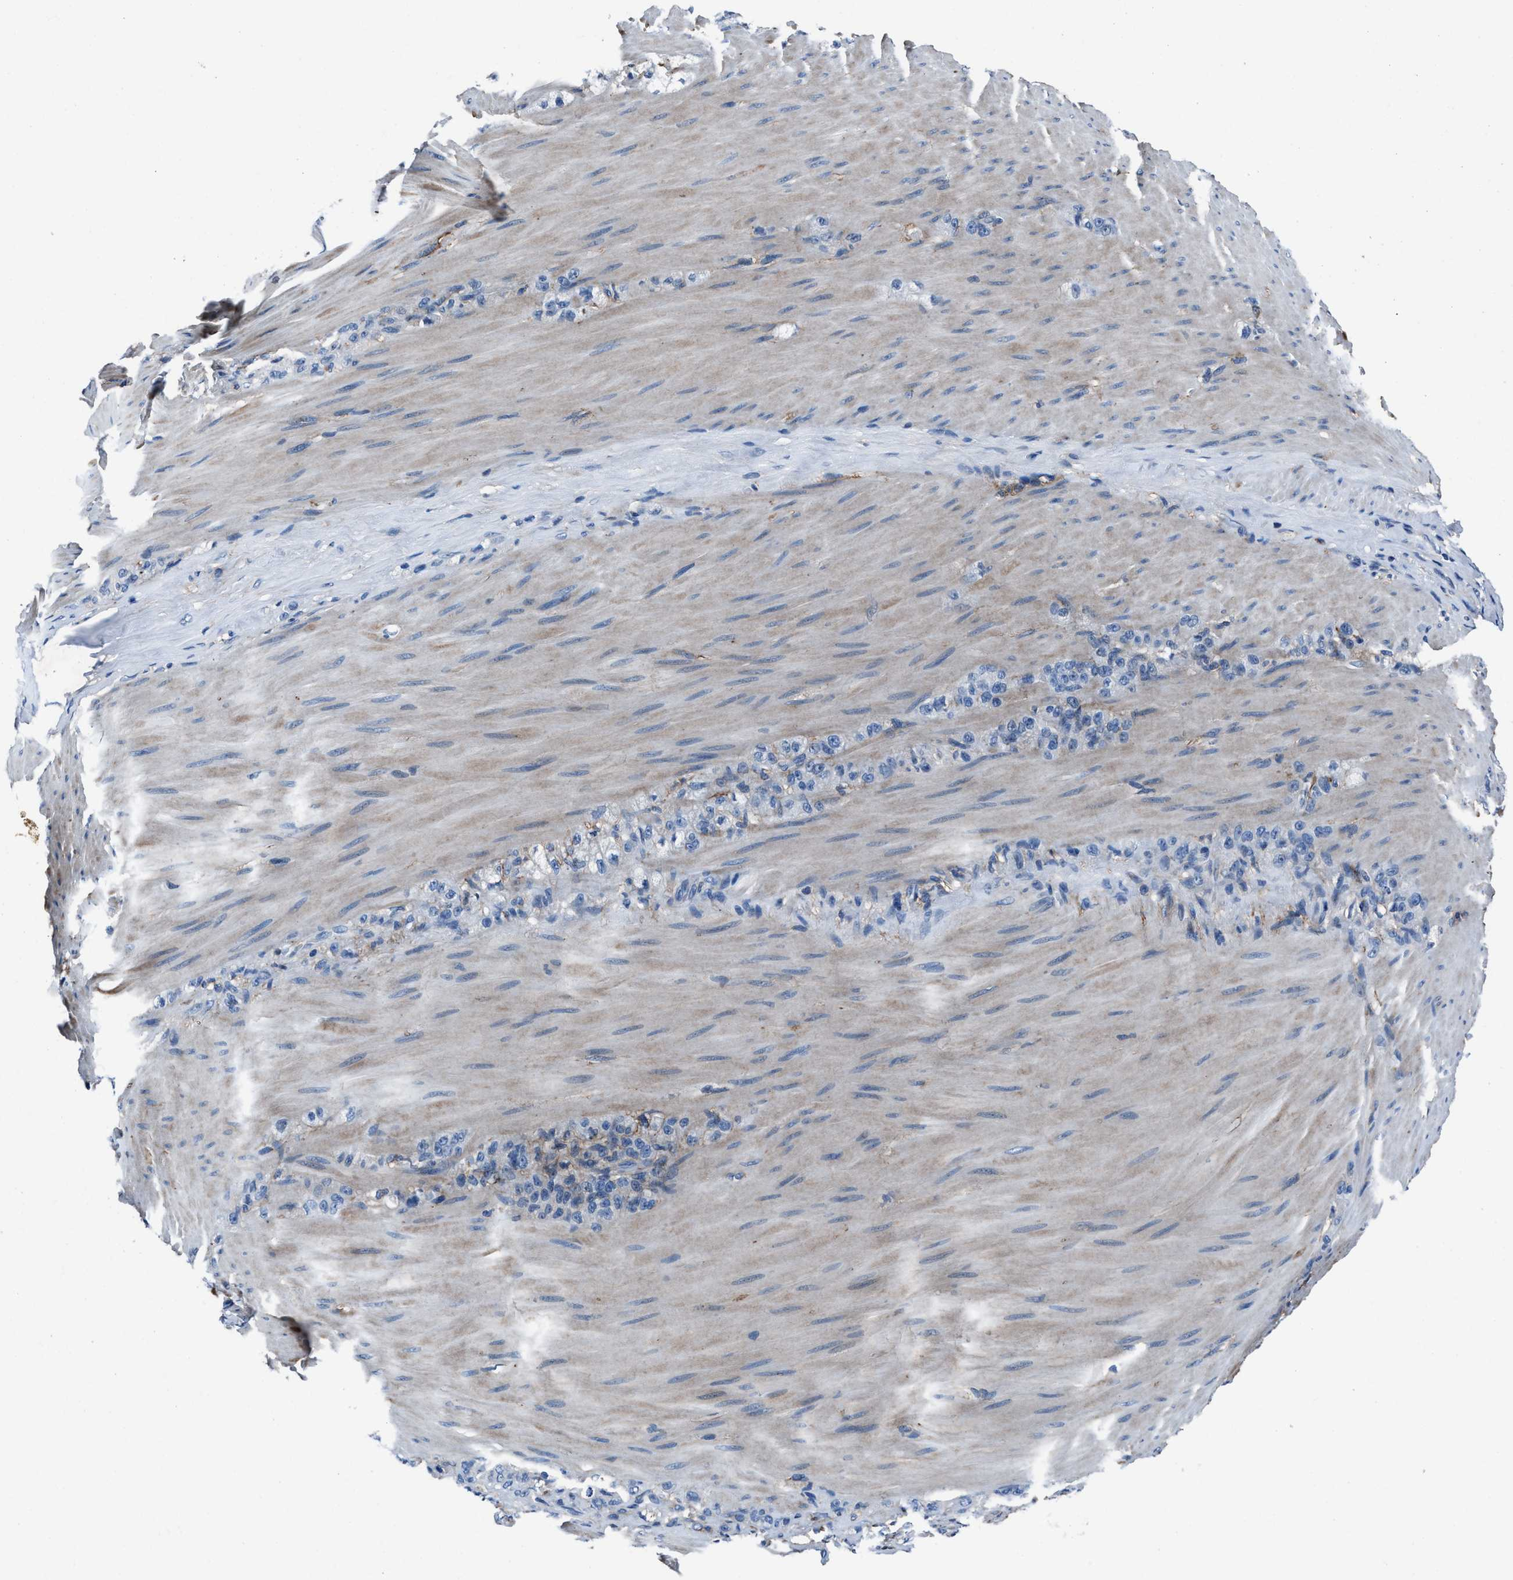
{"staining": {"intensity": "negative", "quantity": "none", "location": "none"}, "tissue": "stomach cancer", "cell_type": "Tumor cells", "image_type": "cancer", "snomed": [{"axis": "morphology", "description": "Normal tissue, NOS"}, {"axis": "morphology", "description": "Adenocarcinoma, NOS"}, {"axis": "topography", "description": "Stomach"}], "caption": "This is a micrograph of IHC staining of adenocarcinoma (stomach), which shows no expression in tumor cells. Brightfield microscopy of IHC stained with DAB (3,3'-diaminobenzidine) (brown) and hematoxylin (blue), captured at high magnification.", "gene": "FGL2", "patient": {"sex": "male", "age": 82}}